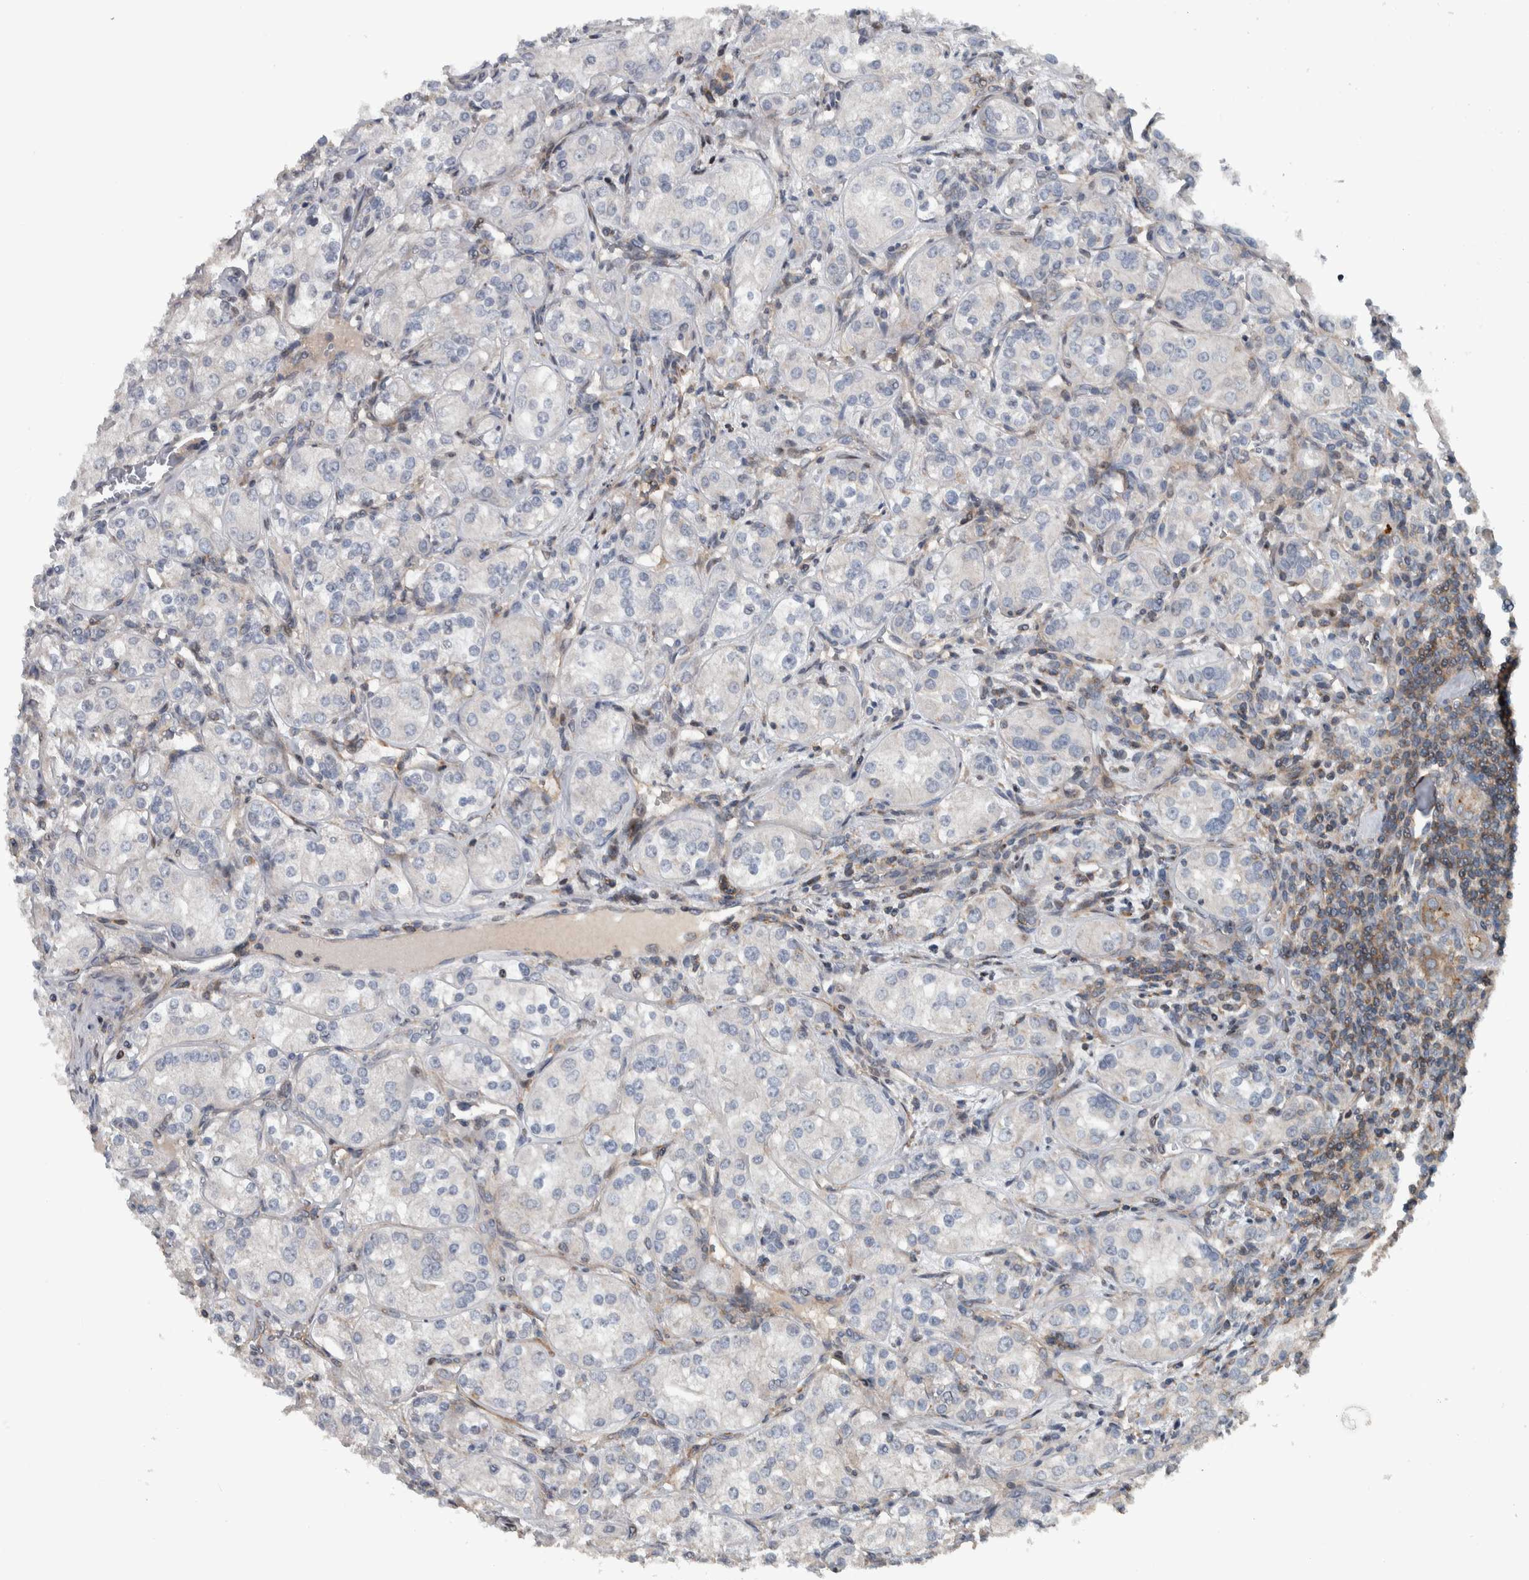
{"staining": {"intensity": "negative", "quantity": "none", "location": "none"}, "tissue": "renal cancer", "cell_type": "Tumor cells", "image_type": "cancer", "snomed": [{"axis": "morphology", "description": "Adenocarcinoma, NOS"}, {"axis": "topography", "description": "Kidney"}], "caption": "Photomicrograph shows no significant protein expression in tumor cells of renal cancer. (Brightfield microscopy of DAB IHC at high magnification).", "gene": "BAIAP2L1", "patient": {"sex": "male", "age": 77}}